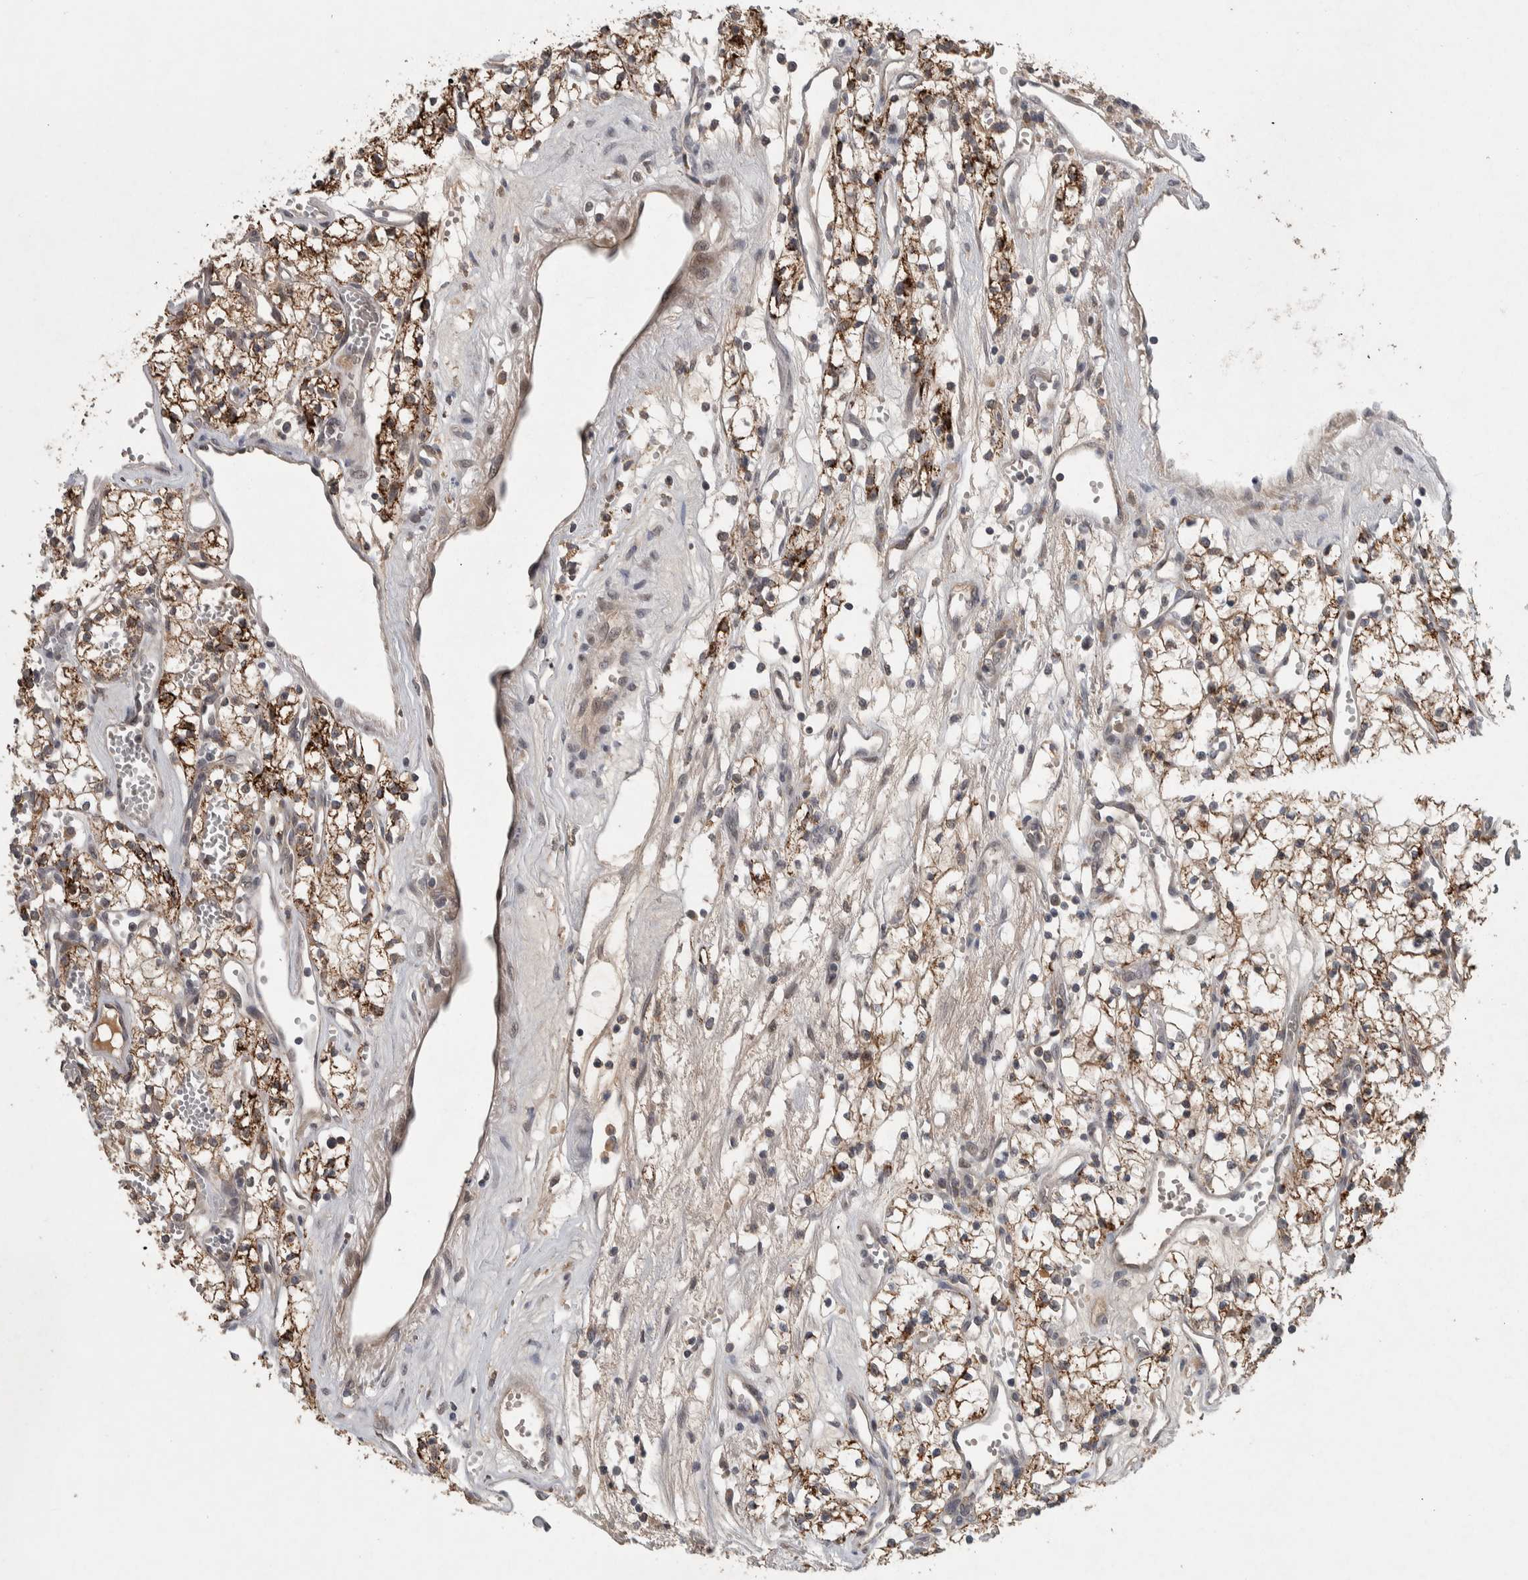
{"staining": {"intensity": "moderate", "quantity": ">75%", "location": "cytoplasmic/membranous"}, "tissue": "renal cancer", "cell_type": "Tumor cells", "image_type": "cancer", "snomed": [{"axis": "morphology", "description": "Adenocarcinoma, NOS"}, {"axis": "topography", "description": "Kidney"}], "caption": "About >75% of tumor cells in human adenocarcinoma (renal) show moderate cytoplasmic/membranous protein expression as visualized by brown immunohistochemical staining.", "gene": "CHRM3", "patient": {"sex": "male", "age": 59}}